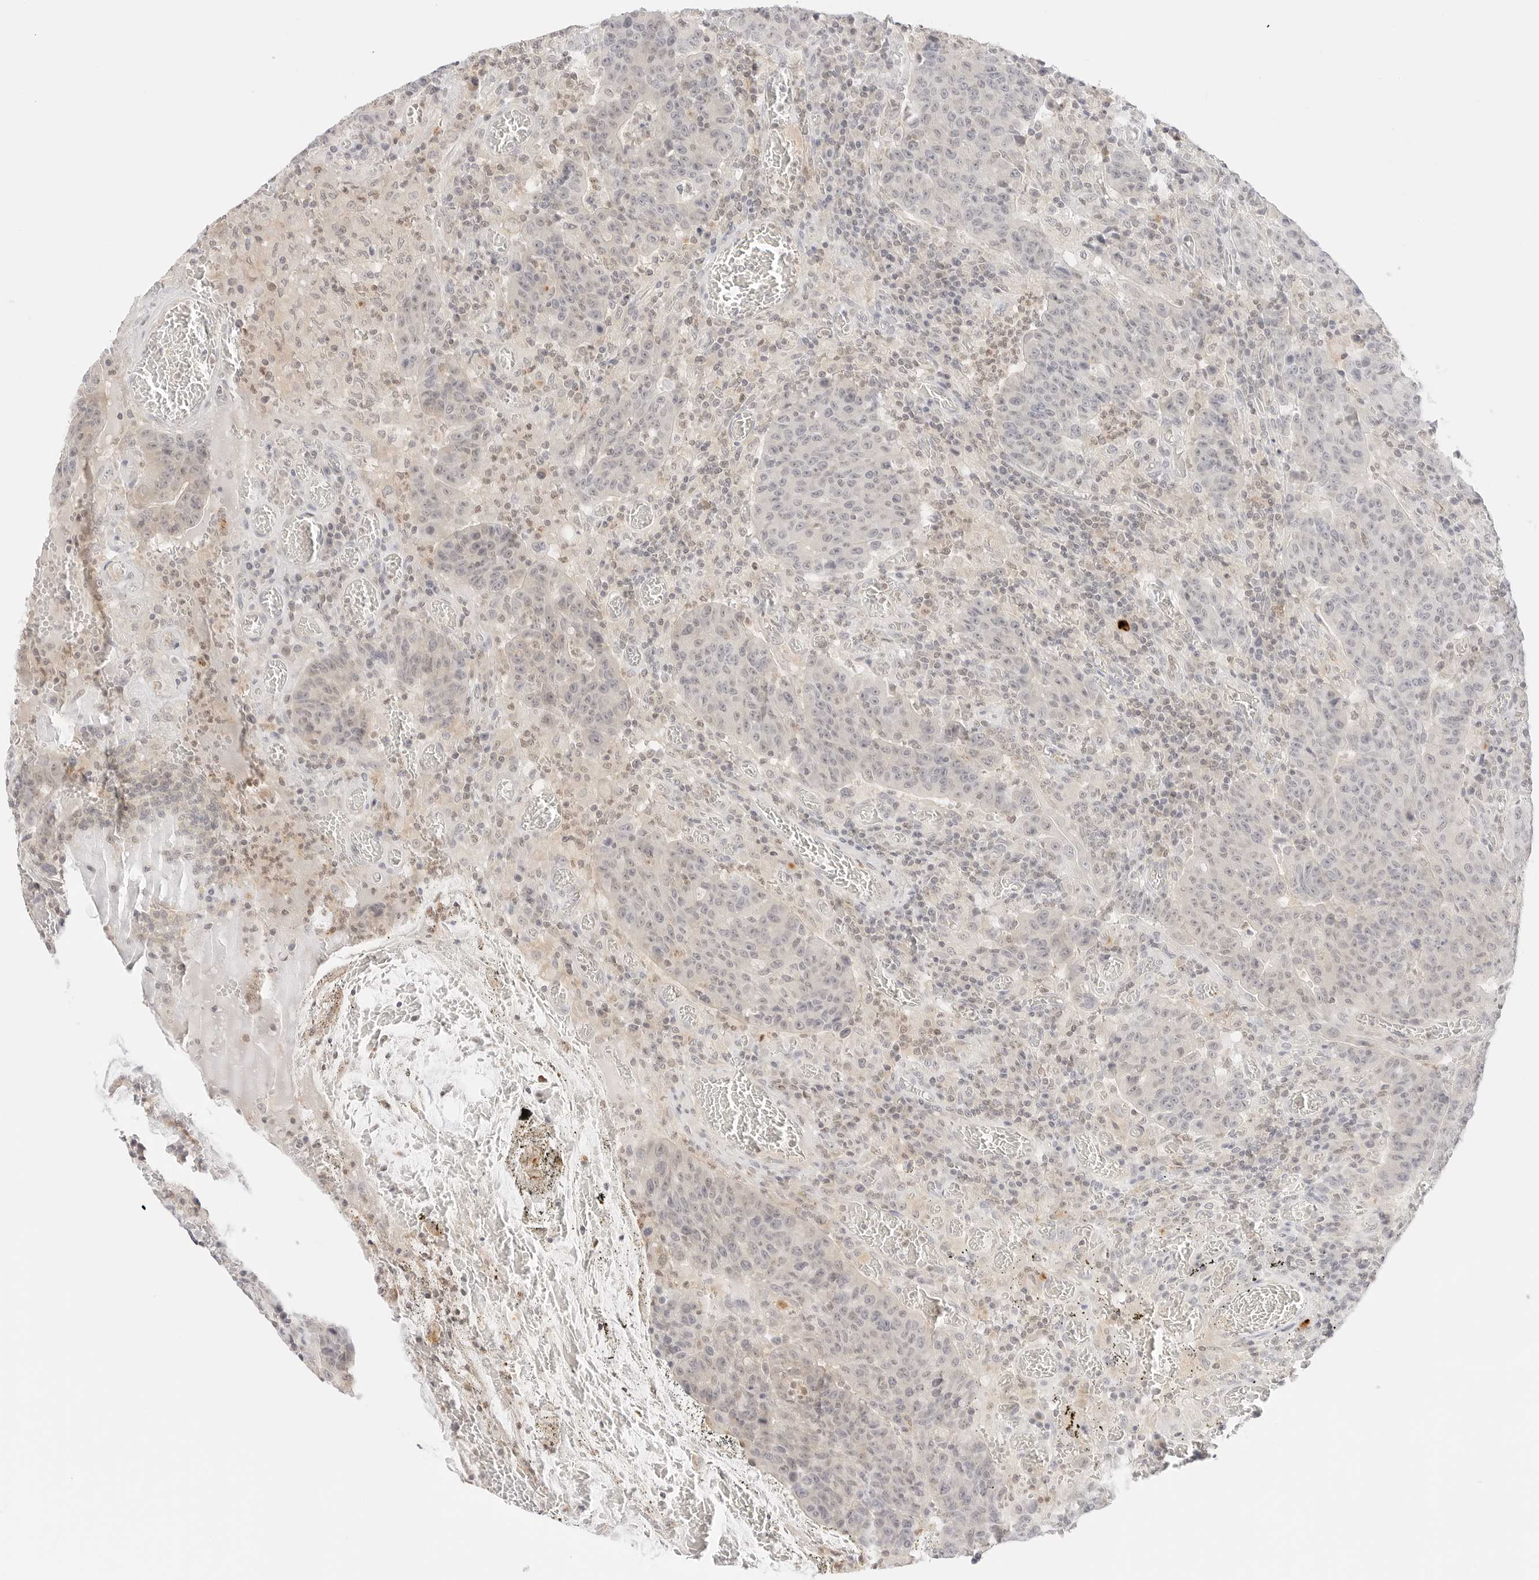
{"staining": {"intensity": "negative", "quantity": "none", "location": "none"}, "tissue": "colorectal cancer", "cell_type": "Tumor cells", "image_type": "cancer", "snomed": [{"axis": "morphology", "description": "Adenocarcinoma, NOS"}, {"axis": "topography", "description": "Colon"}], "caption": "High magnification brightfield microscopy of adenocarcinoma (colorectal) stained with DAB (brown) and counterstained with hematoxylin (blue): tumor cells show no significant positivity.", "gene": "GNAS", "patient": {"sex": "female", "age": 75}}